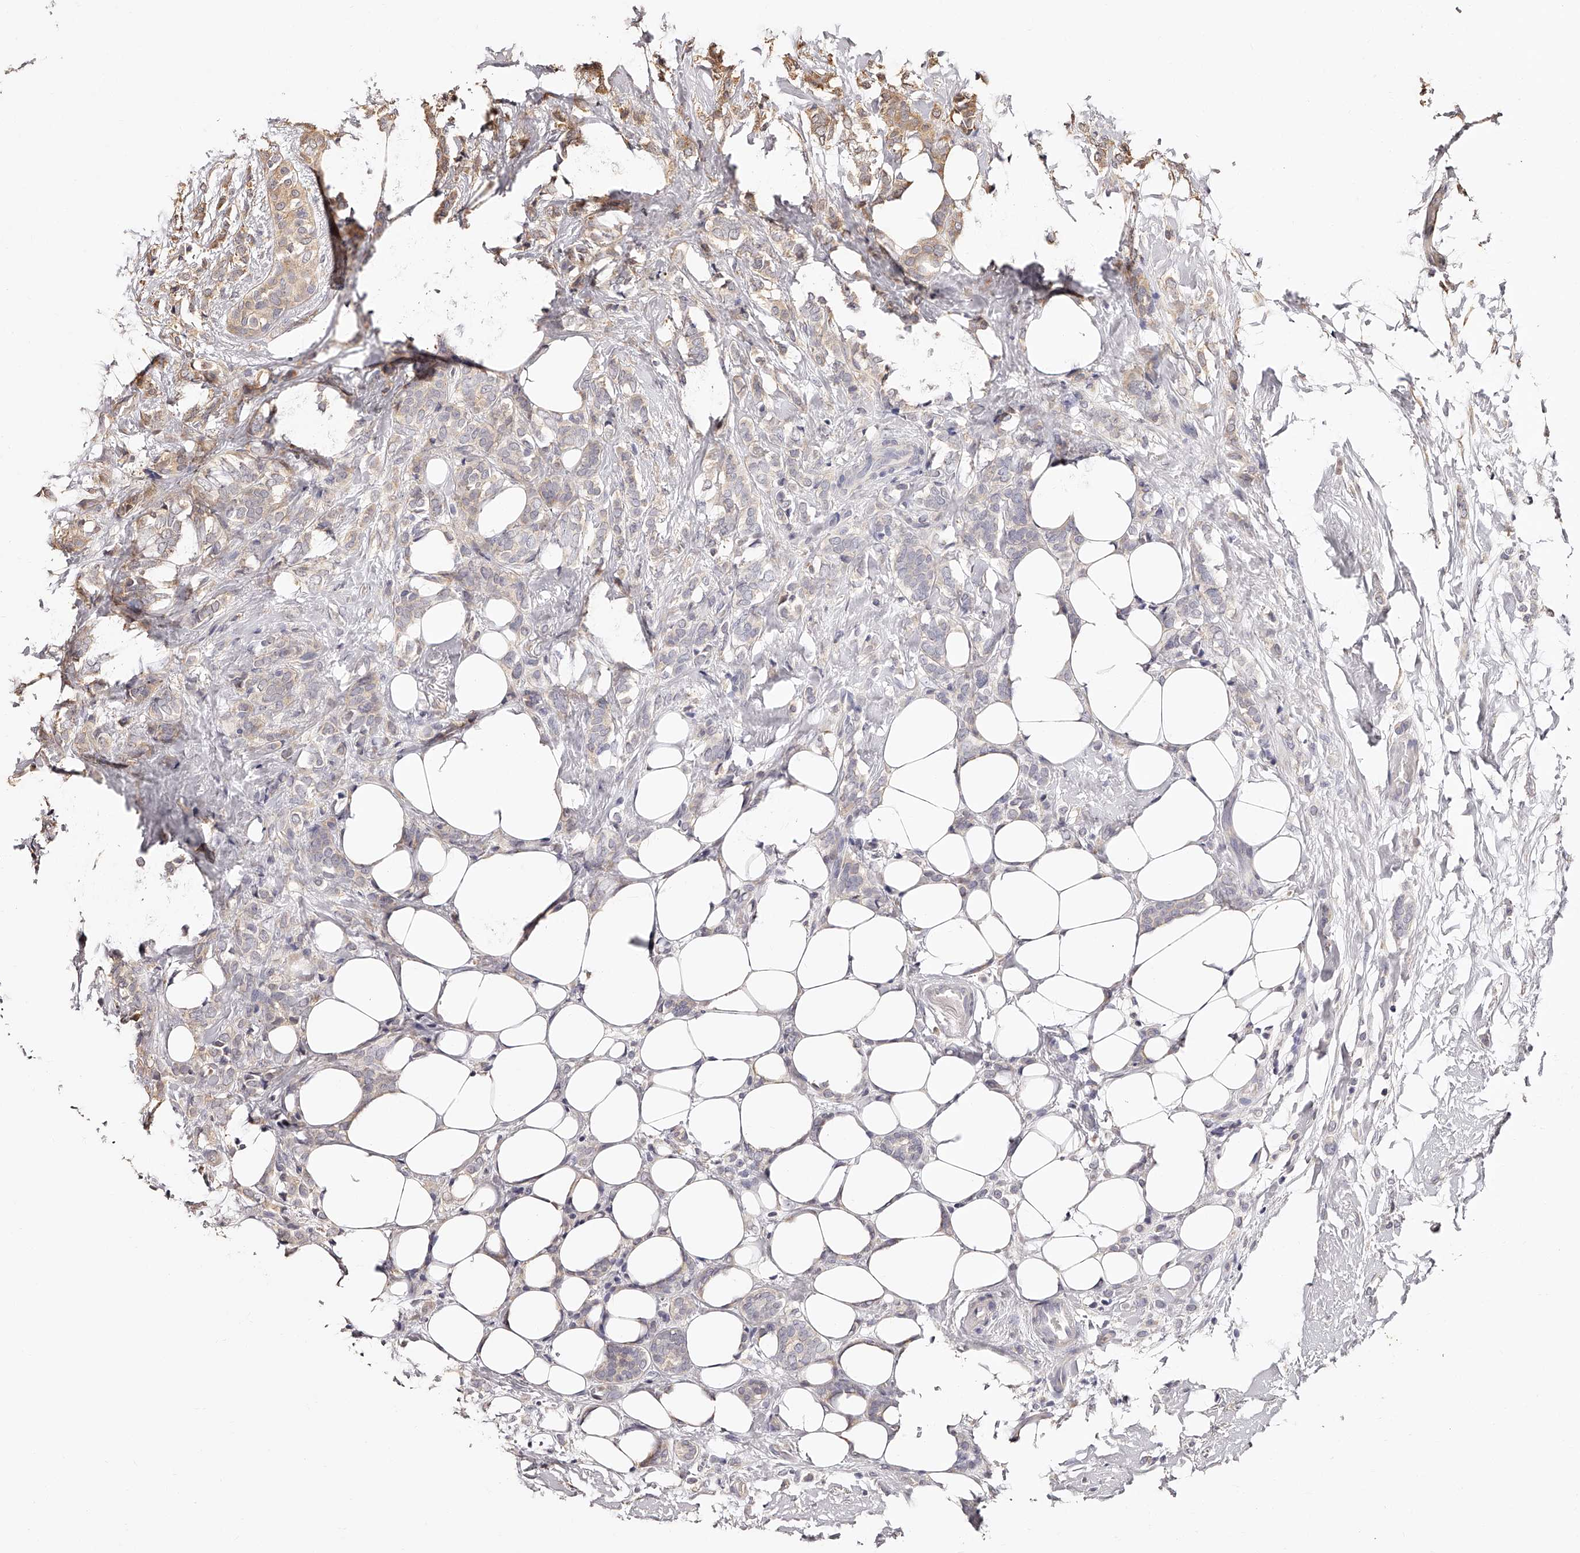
{"staining": {"intensity": "weak", "quantity": "25%-75%", "location": "cytoplasmic/membranous"}, "tissue": "breast cancer", "cell_type": "Tumor cells", "image_type": "cancer", "snomed": [{"axis": "morphology", "description": "Lobular carcinoma"}, {"axis": "topography", "description": "Breast"}], "caption": "Breast lobular carcinoma stained for a protein (brown) demonstrates weak cytoplasmic/membranous positive expression in approximately 25%-75% of tumor cells.", "gene": "ZNF582", "patient": {"sex": "female", "age": 50}}